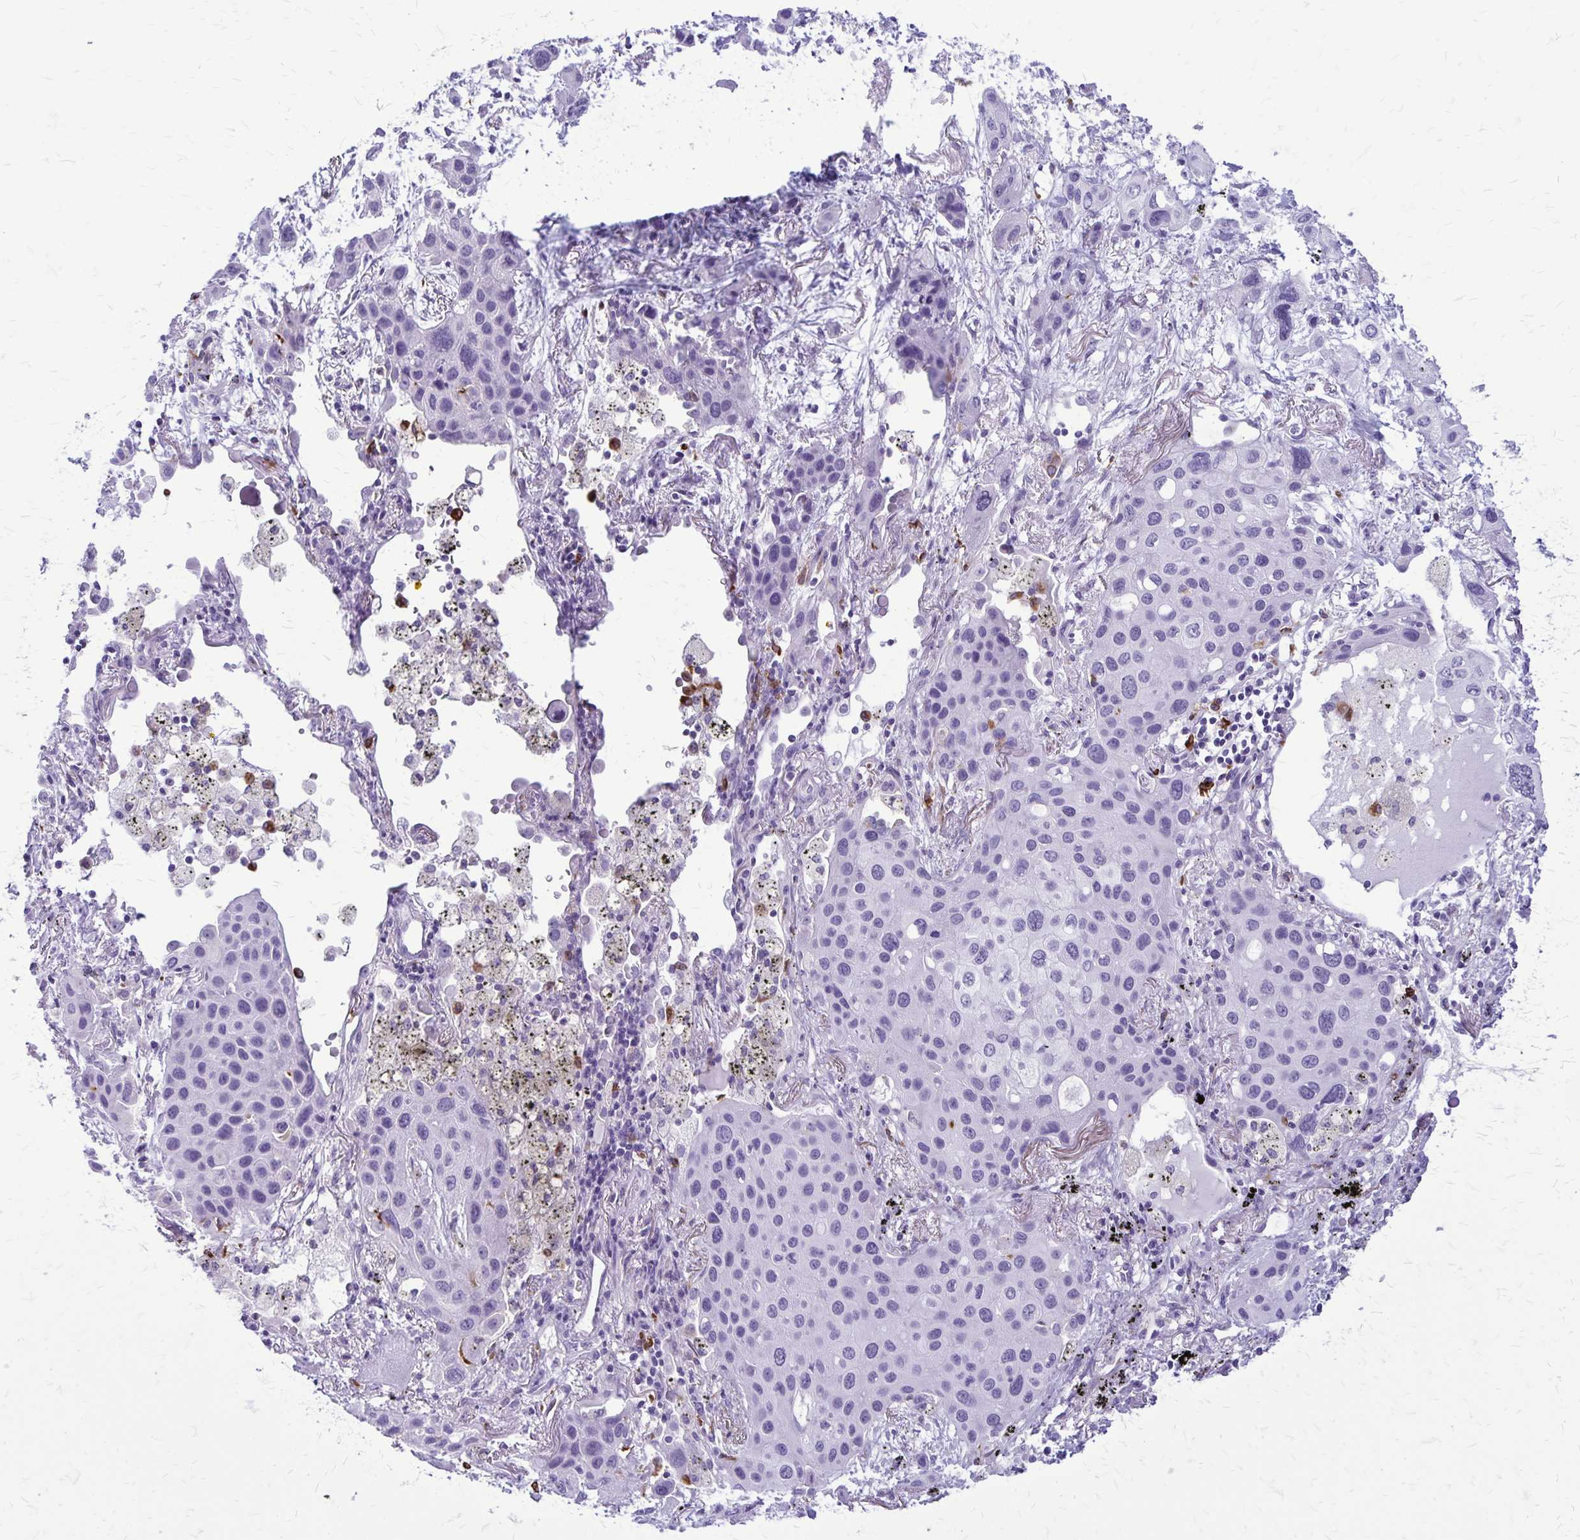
{"staining": {"intensity": "negative", "quantity": "none", "location": "none"}, "tissue": "lung cancer", "cell_type": "Tumor cells", "image_type": "cancer", "snomed": [{"axis": "morphology", "description": "Squamous cell carcinoma, NOS"}, {"axis": "morphology", "description": "Squamous cell carcinoma, metastatic, NOS"}, {"axis": "topography", "description": "Lung"}], "caption": "An image of lung squamous cell carcinoma stained for a protein displays no brown staining in tumor cells. Brightfield microscopy of immunohistochemistry stained with DAB (brown) and hematoxylin (blue), captured at high magnification.", "gene": "RTN1", "patient": {"sex": "male", "age": 59}}